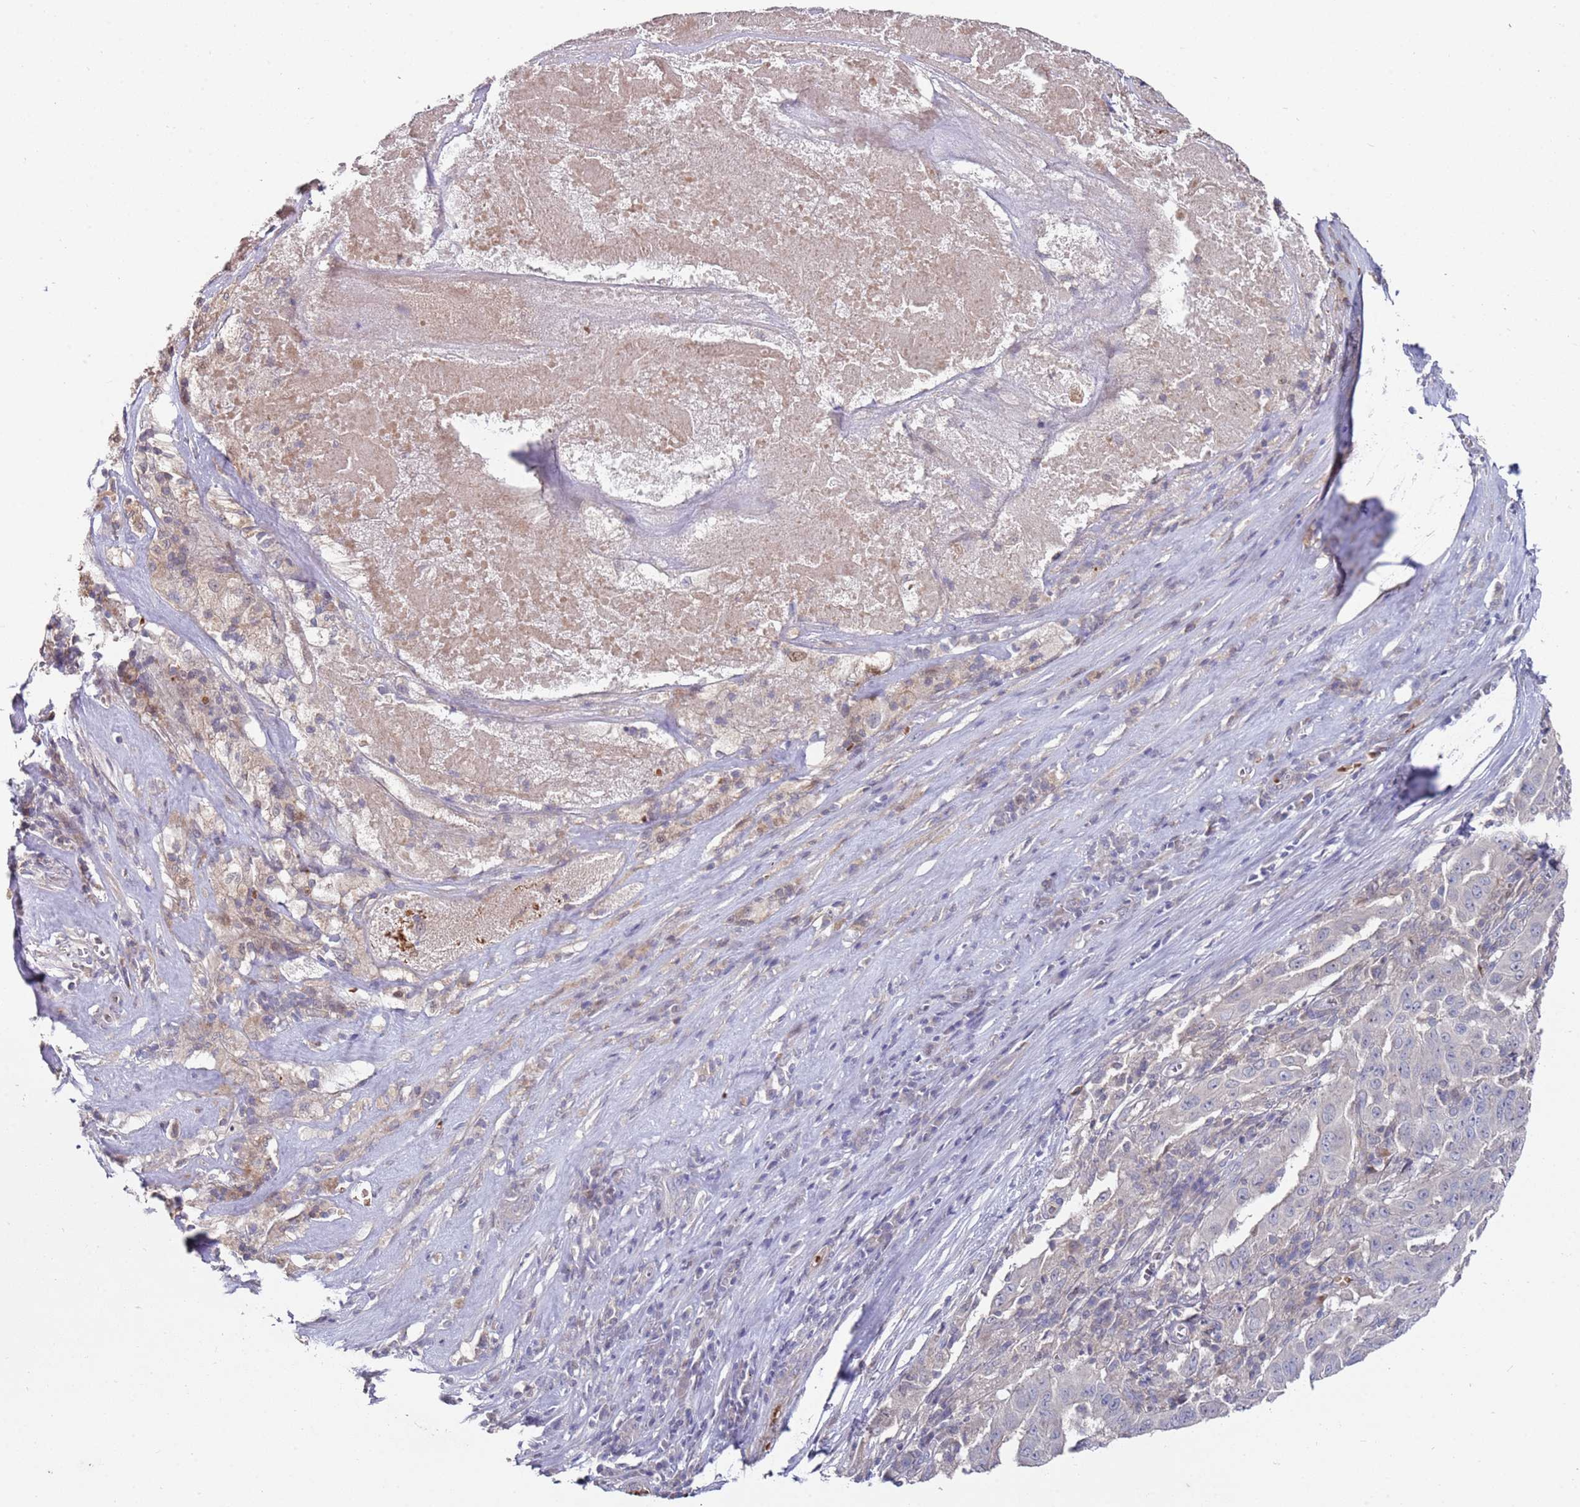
{"staining": {"intensity": "negative", "quantity": "none", "location": "none"}, "tissue": "pancreatic cancer", "cell_type": "Tumor cells", "image_type": "cancer", "snomed": [{"axis": "morphology", "description": "Adenocarcinoma, NOS"}, {"axis": "topography", "description": "Pancreas"}], "caption": "A histopathology image of human pancreatic adenocarcinoma is negative for staining in tumor cells.", "gene": "LACC1", "patient": {"sex": "male", "age": 63}}